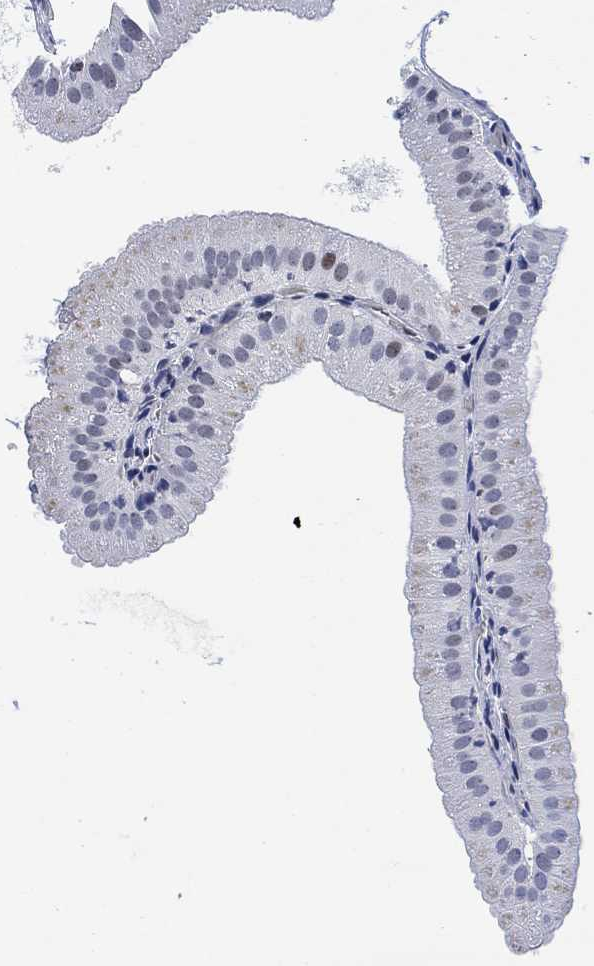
{"staining": {"intensity": "moderate", "quantity": "25%-75%", "location": "nuclear"}, "tissue": "gallbladder", "cell_type": "Glandular cells", "image_type": "normal", "snomed": [{"axis": "morphology", "description": "Normal tissue, NOS"}, {"axis": "topography", "description": "Gallbladder"}], "caption": "Immunohistochemistry (IHC) histopathology image of normal human gallbladder stained for a protein (brown), which reveals medium levels of moderate nuclear staining in about 25%-75% of glandular cells.", "gene": "H1", "patient": {"sex": "male", "age": 67}}